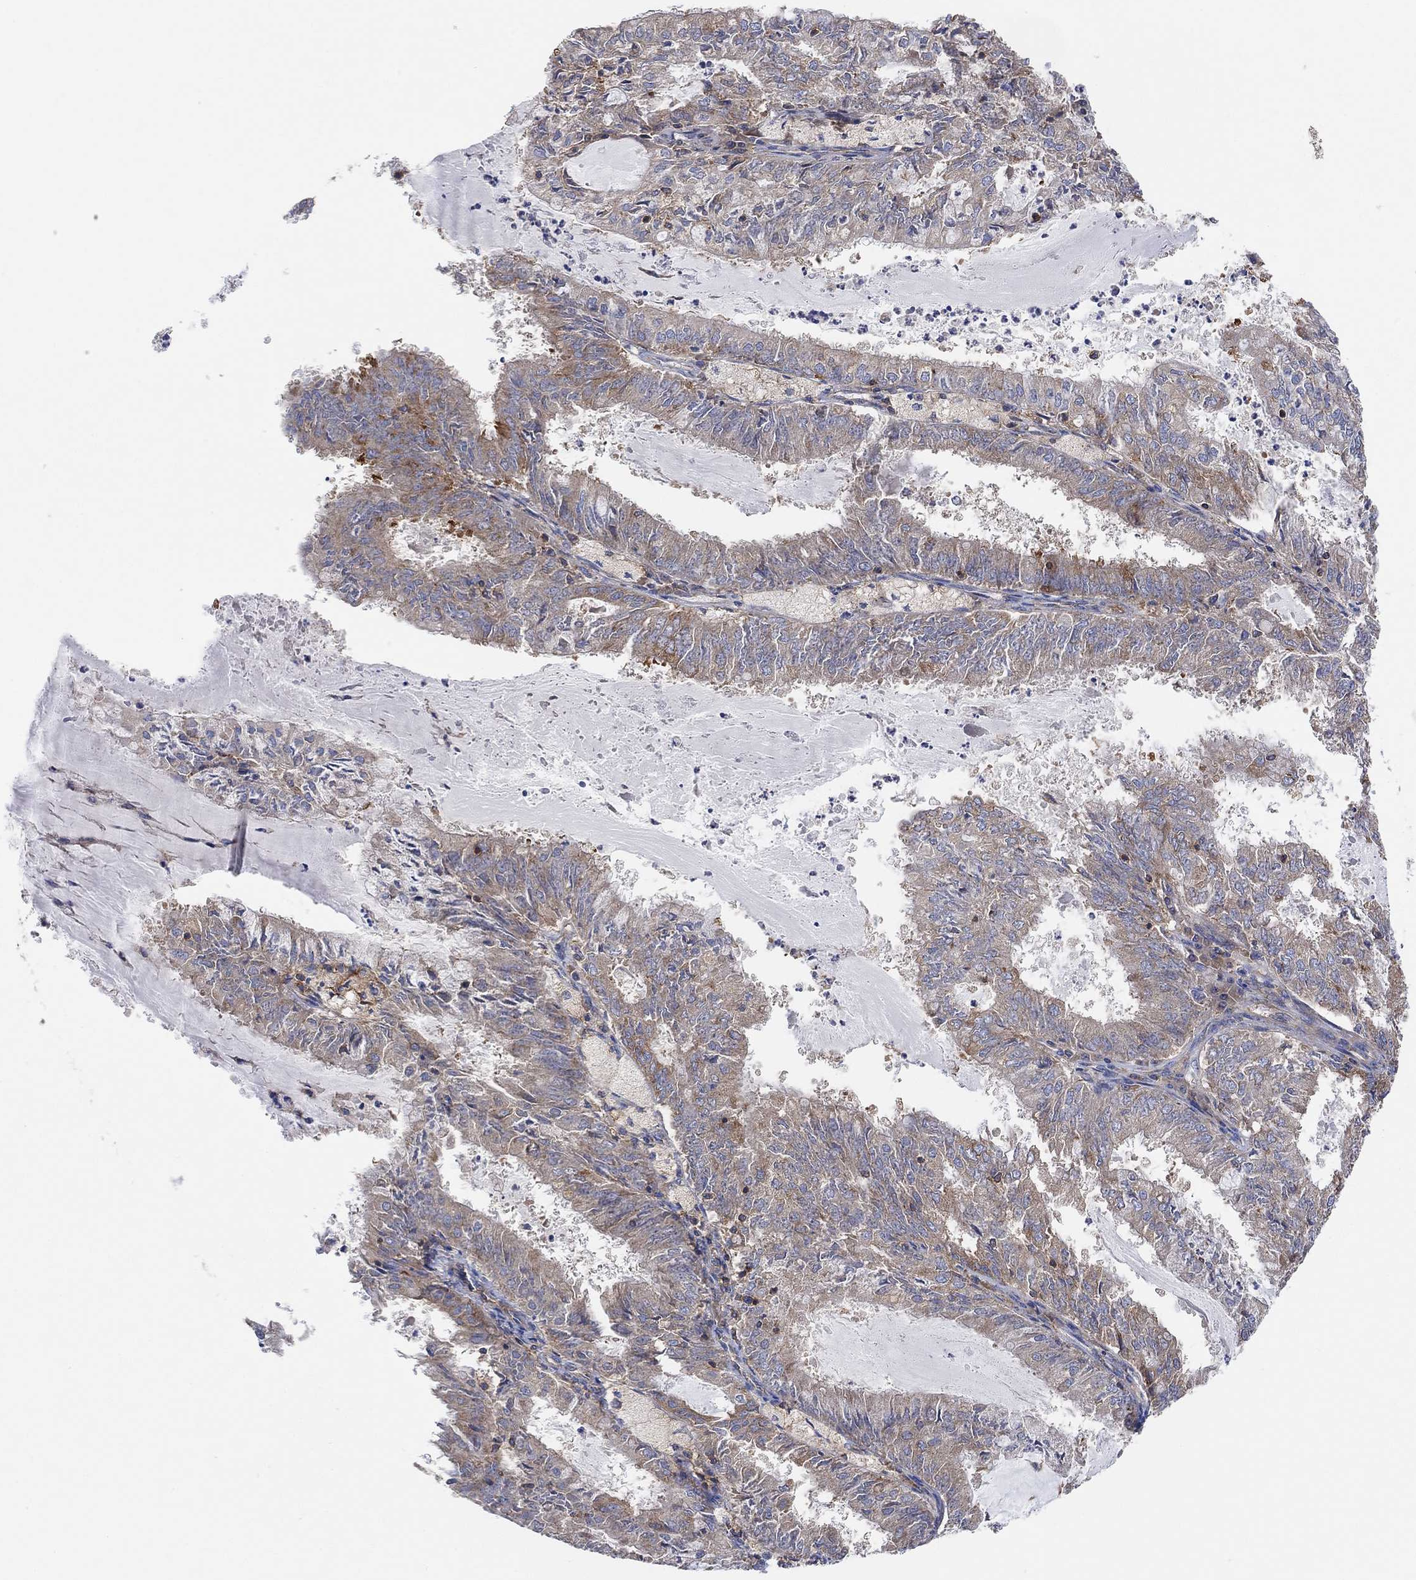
{"staining": {"intensity": "moderate", "quantity": "<25%", "location": "cytoplasmic/membranous"}, "tissue": "endometrial cancer", "cell_type": "Tumor cells", "image_type": "cancer", "snomed": [{"axis": "morphology", "description": "Adenocarcinoma, NOS"}, {"axis": "topography", "description": "Endometrium"}], "caption": "Immunohistochemistry of human endometrial adenocarcinoma exhibits low levels of moderate cytoplasmic/membranous staining in about <25% of tumor cells.", "gene": "BLOC1S3", "patient": {"sex": "female", "age": 57}}